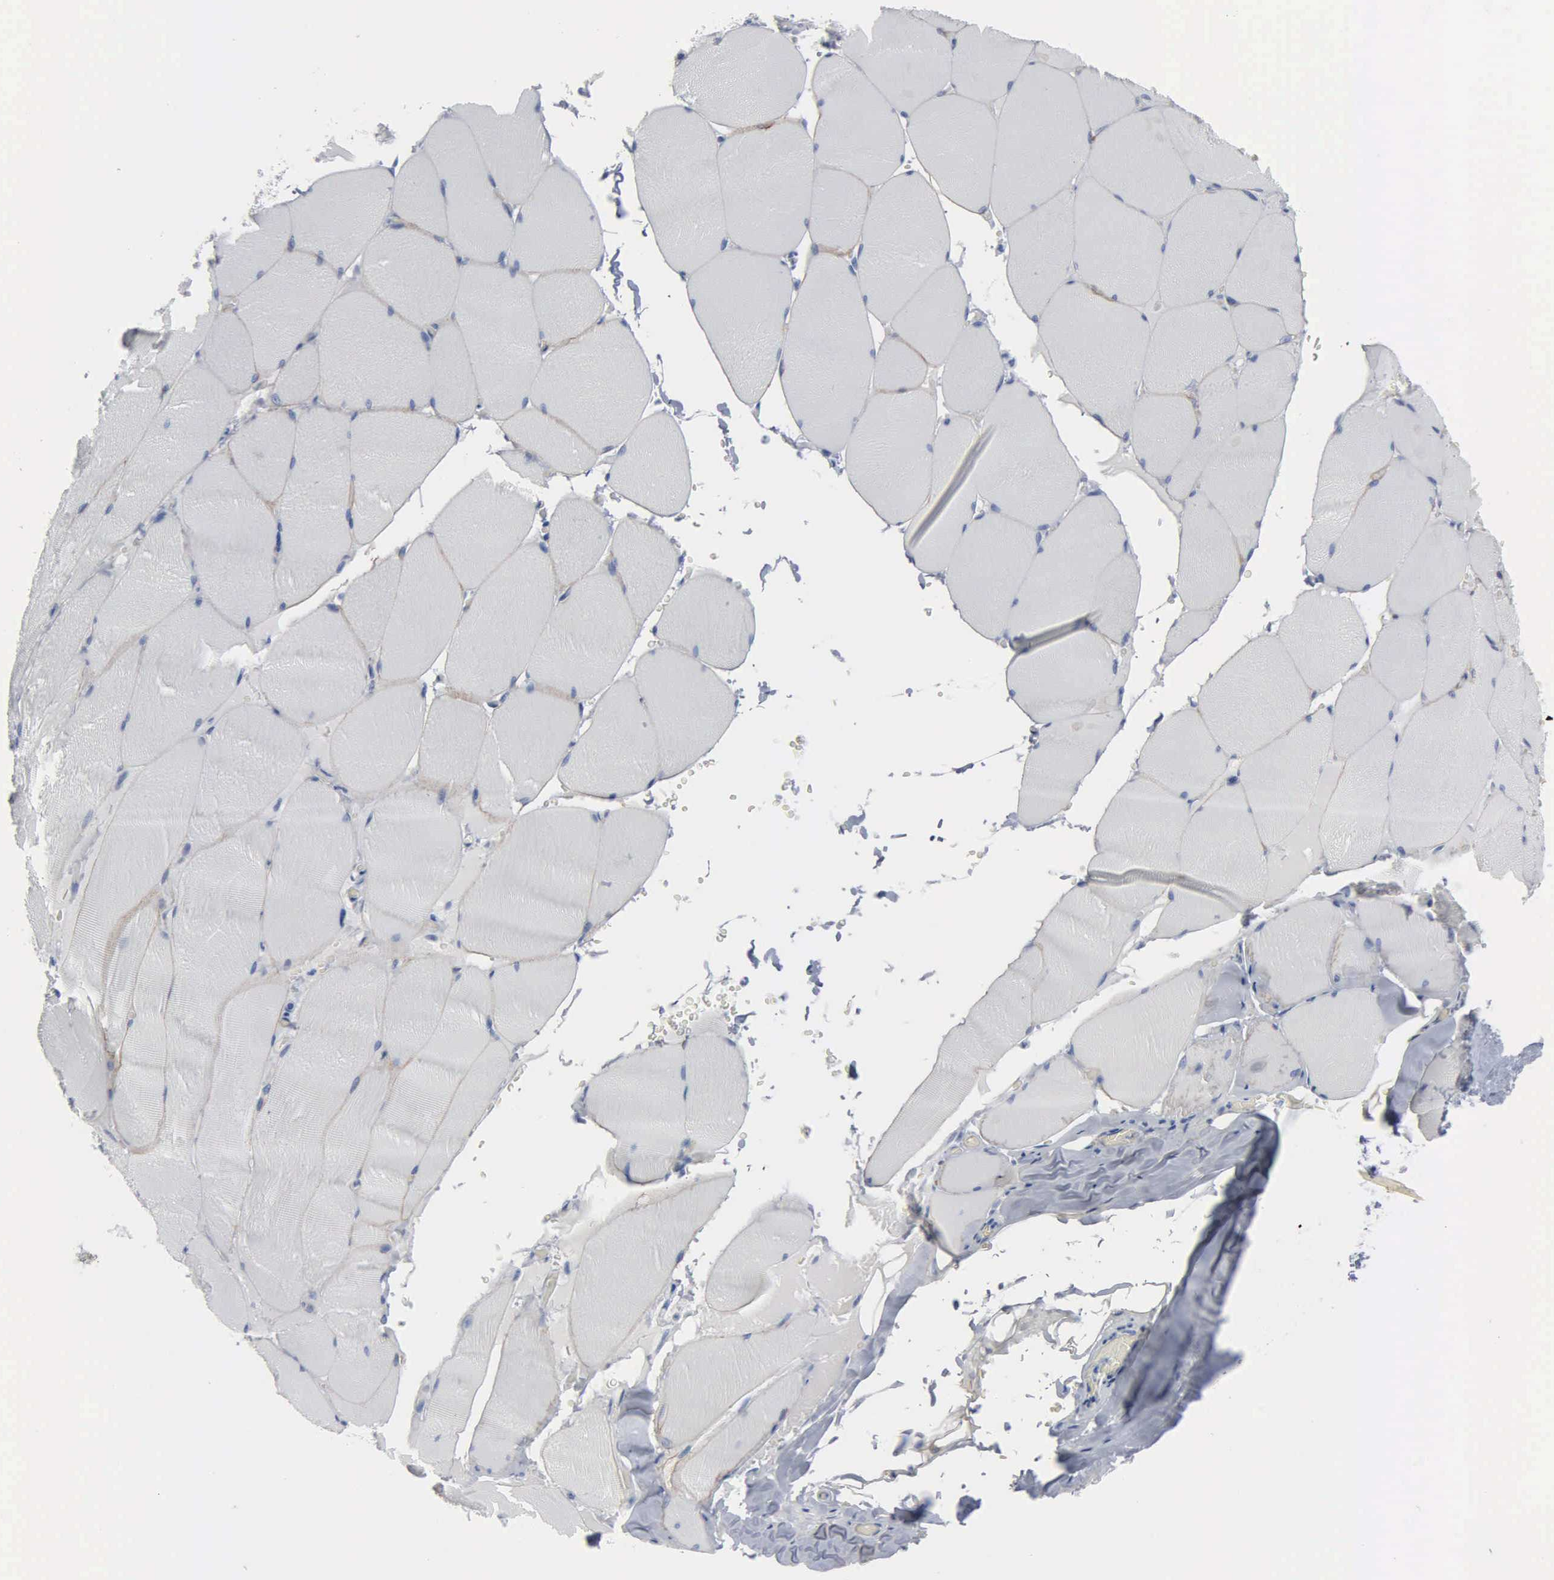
{"staining": {"intensity": "weak", "quantity": "25%-75%", "location": "cytoplasmic/membranous"}, "tissue": "skeletal muscle", "cell_type": "Myocytes", "image_type": "normal", "snomed": [{"axis": "morphology", "description": "Normal tissue, NOS"}, {"axis": "topography", "description": "Skeletal muscle"}], "caption": "A brown stain highlights weak cytoplasmic/membranous staining of a protein in myocytes of unremarkable human skeletal muscle. (DAB = brown stain, brightfield microscopy at high magnification).", "gene": "DMD", "patient": {"sex": "male", "age": 71}}